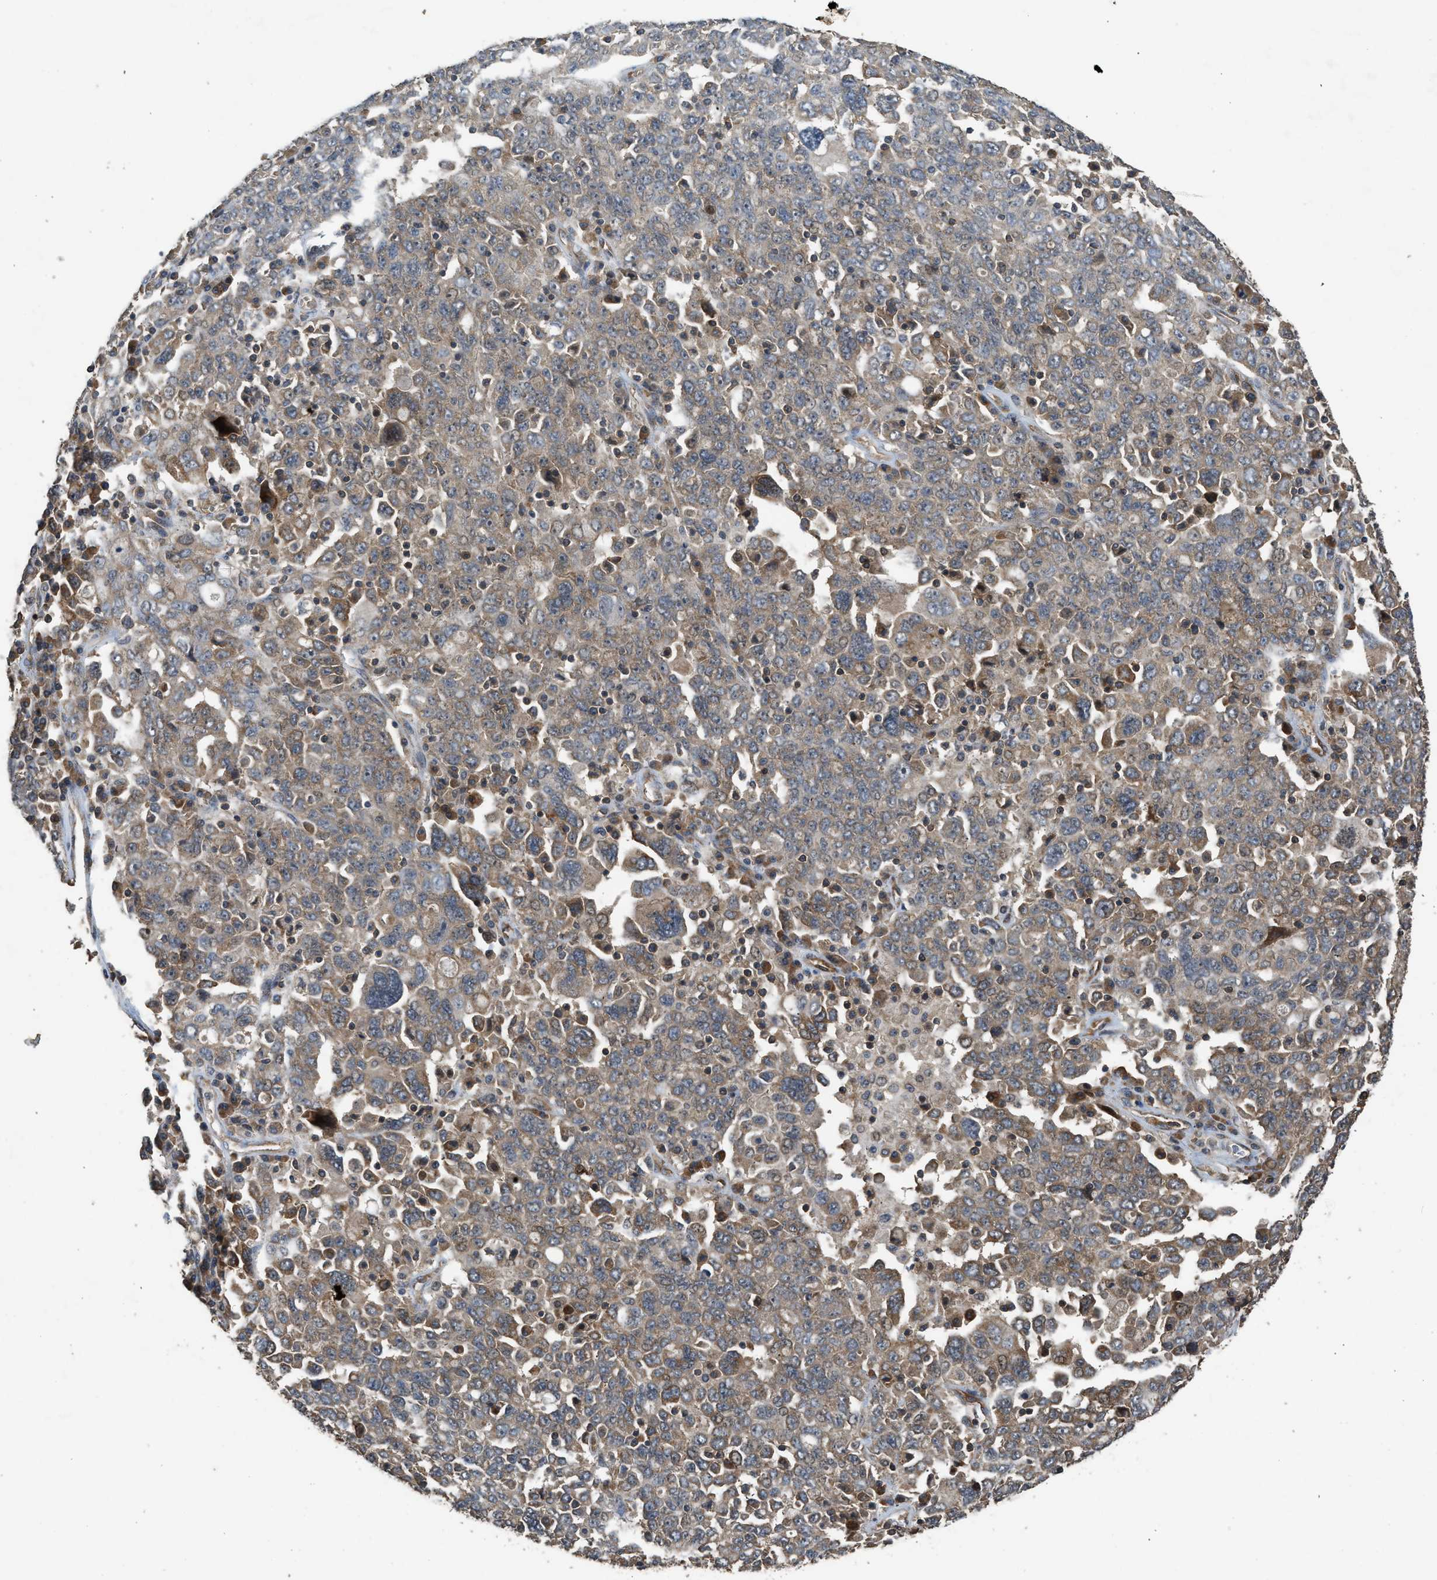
{"staining": {"intensity": "weak", "quantity": ">75%", "location": "cytoplasmic/membranous"}, "tissue": "ovarian cancer", "cell_type": "Tumor cells", "image_type": "cancer", "snomed": [{"axis": "morphology", "description": "Carcinoma, endometroid"}, {"axis": "topography", "description": "Ovary"}], "caption": "Tumor cells display low levels of weak cytoplasmic/membranous staining in about >75% of cells in human ovarian cancer.", "gene": "HIP1R", "patient": {"sex": "female", "age": 62}}